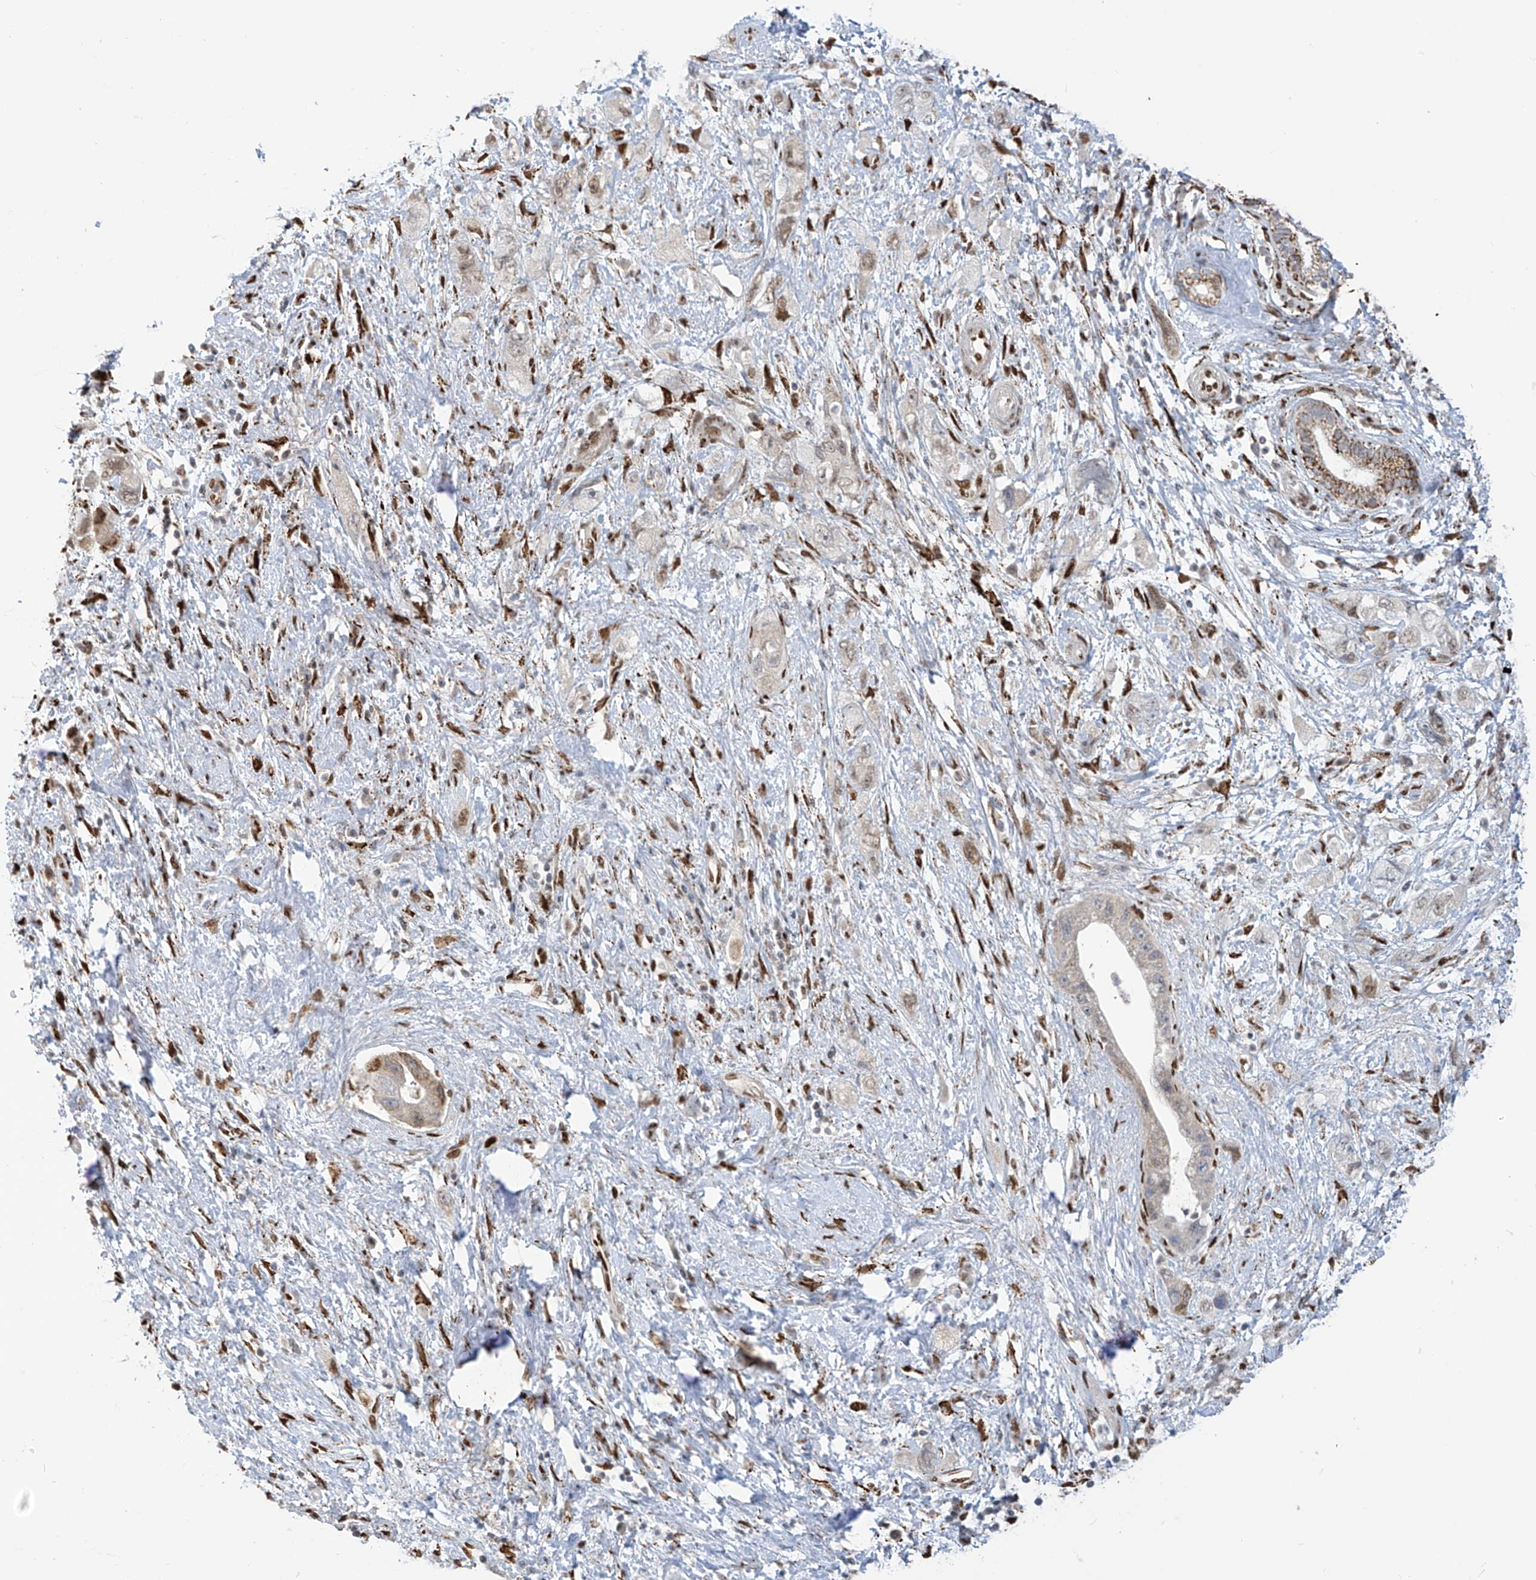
{"staining": {"intensity": "weak", "quantity": "<25%", "location": "cytoplasmic/membranous,nuclear"}, "tissue": "pancreatic cancer", "cell_type": "Tumor cells", "image_type": "cancer", "snomed": [{"axis": "morphology", "description": "Adenocarcinoma, NOS"}, {"axis": "topography", "description": "Pancreas"}], "caption": "Immunohistochemical staining of pancreatic adenocarcinoma displays no significant staining in tumor cells. (DAB immunohistochemistry, high magnification).", "gene": "PM20D2", "patient": {"sex": "female", "age": 73}}